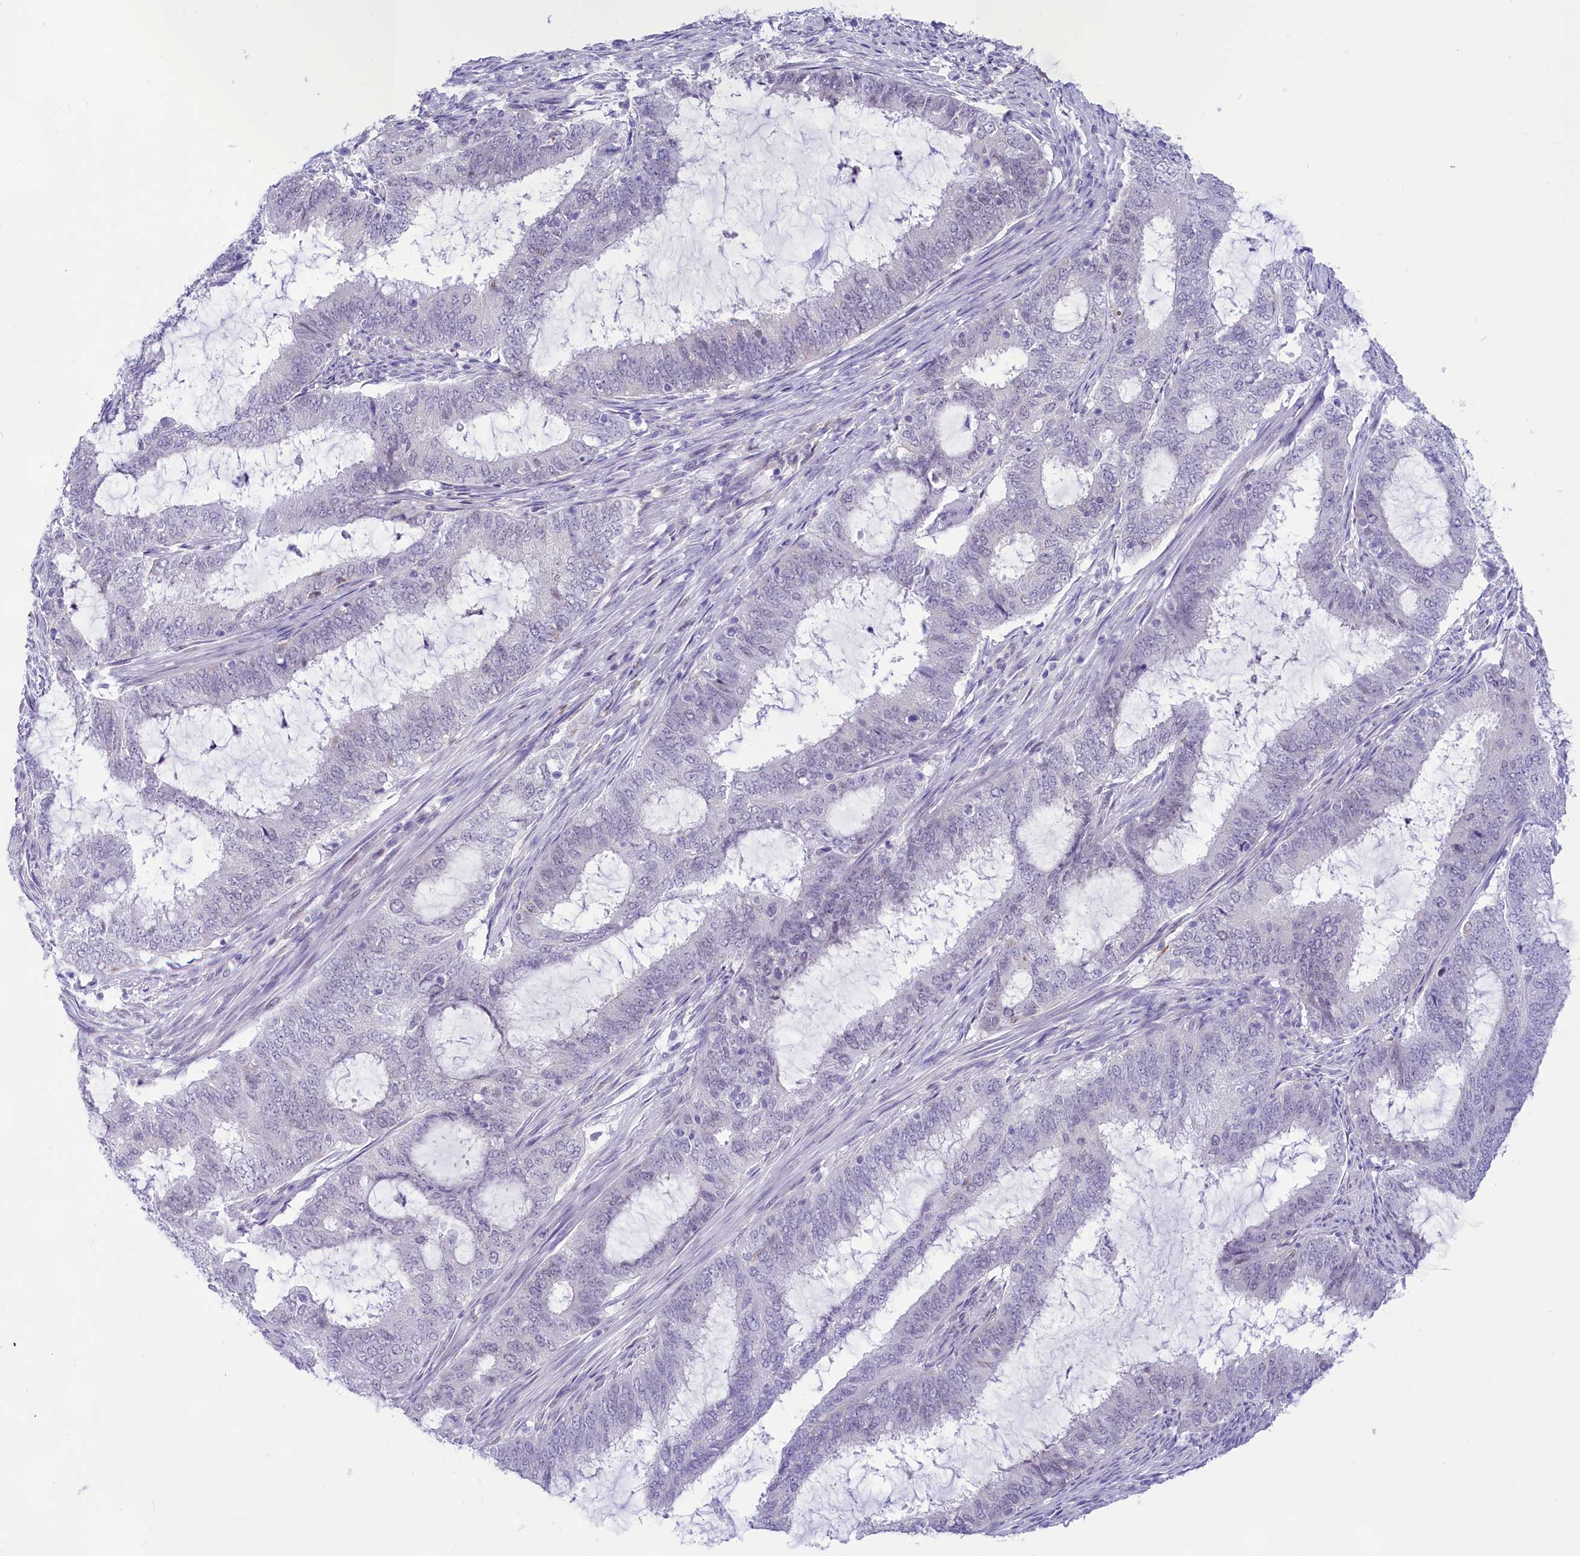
{"staining": {"intensity": "negative", "quantity": "none", "location": "none"}, "tissue": "endometrial cancer", "cell_type": "Tumor cells", "image_type": "cancer", "snomed": [{"axis": "morphology", "description": "Adenocarcinoma, NOS"}, {"axis": "topography", "description": "Endometrium"}], "caption": "This is an immunohistochemistry photomicrograph of human endometrial adenocarcinoma. There is no positivity in tumor cells.", "gene": "RPS6KB1", "patient": {"sex": "female", "age": 51}}